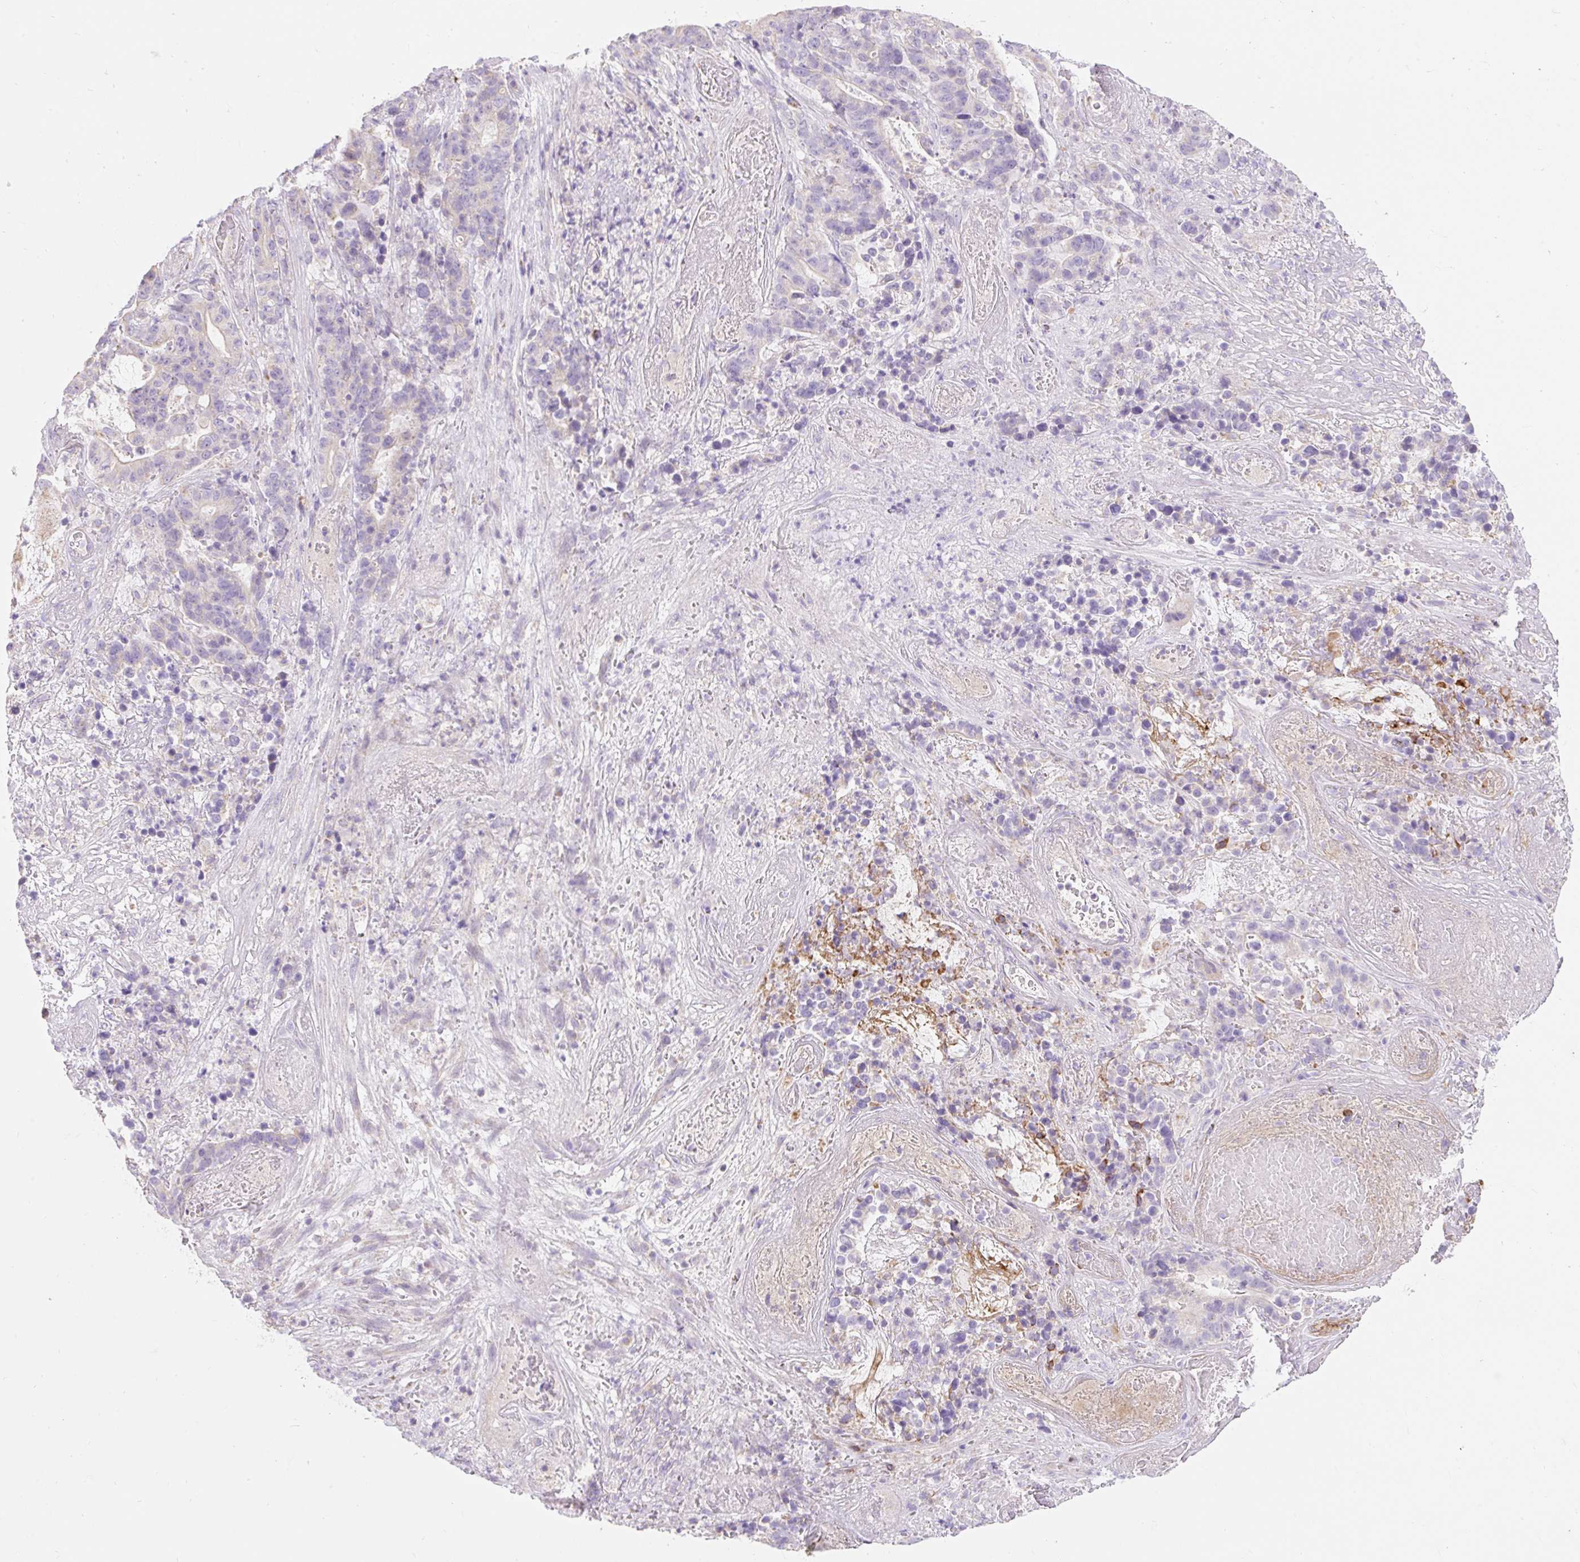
{"staining": {"intensity": "negative", "quantity": "none", "location": "none"}, "tissue": "stomach cancer", "cell_type": "Tumor cells", "image_type": "cancer", "snomed": [{"axis": "morphology", "description": "Normal tissue, NOS"}, {"axis": "morphology", "description": "Adenocarcinoma, NOS"}, {"axis": "topography", "description": "Stomach"}], "caption": "Protein analysis of stomach cancer reveals no significant positivity in tumor cells. The staining was performed using DAB to visualize the protein expression in brown, while the nuclei were stained in blue with hematoxylin (Magnification: 20x).", "gene": "DHX35", "patient": {"sex": "female", "age": 64}}